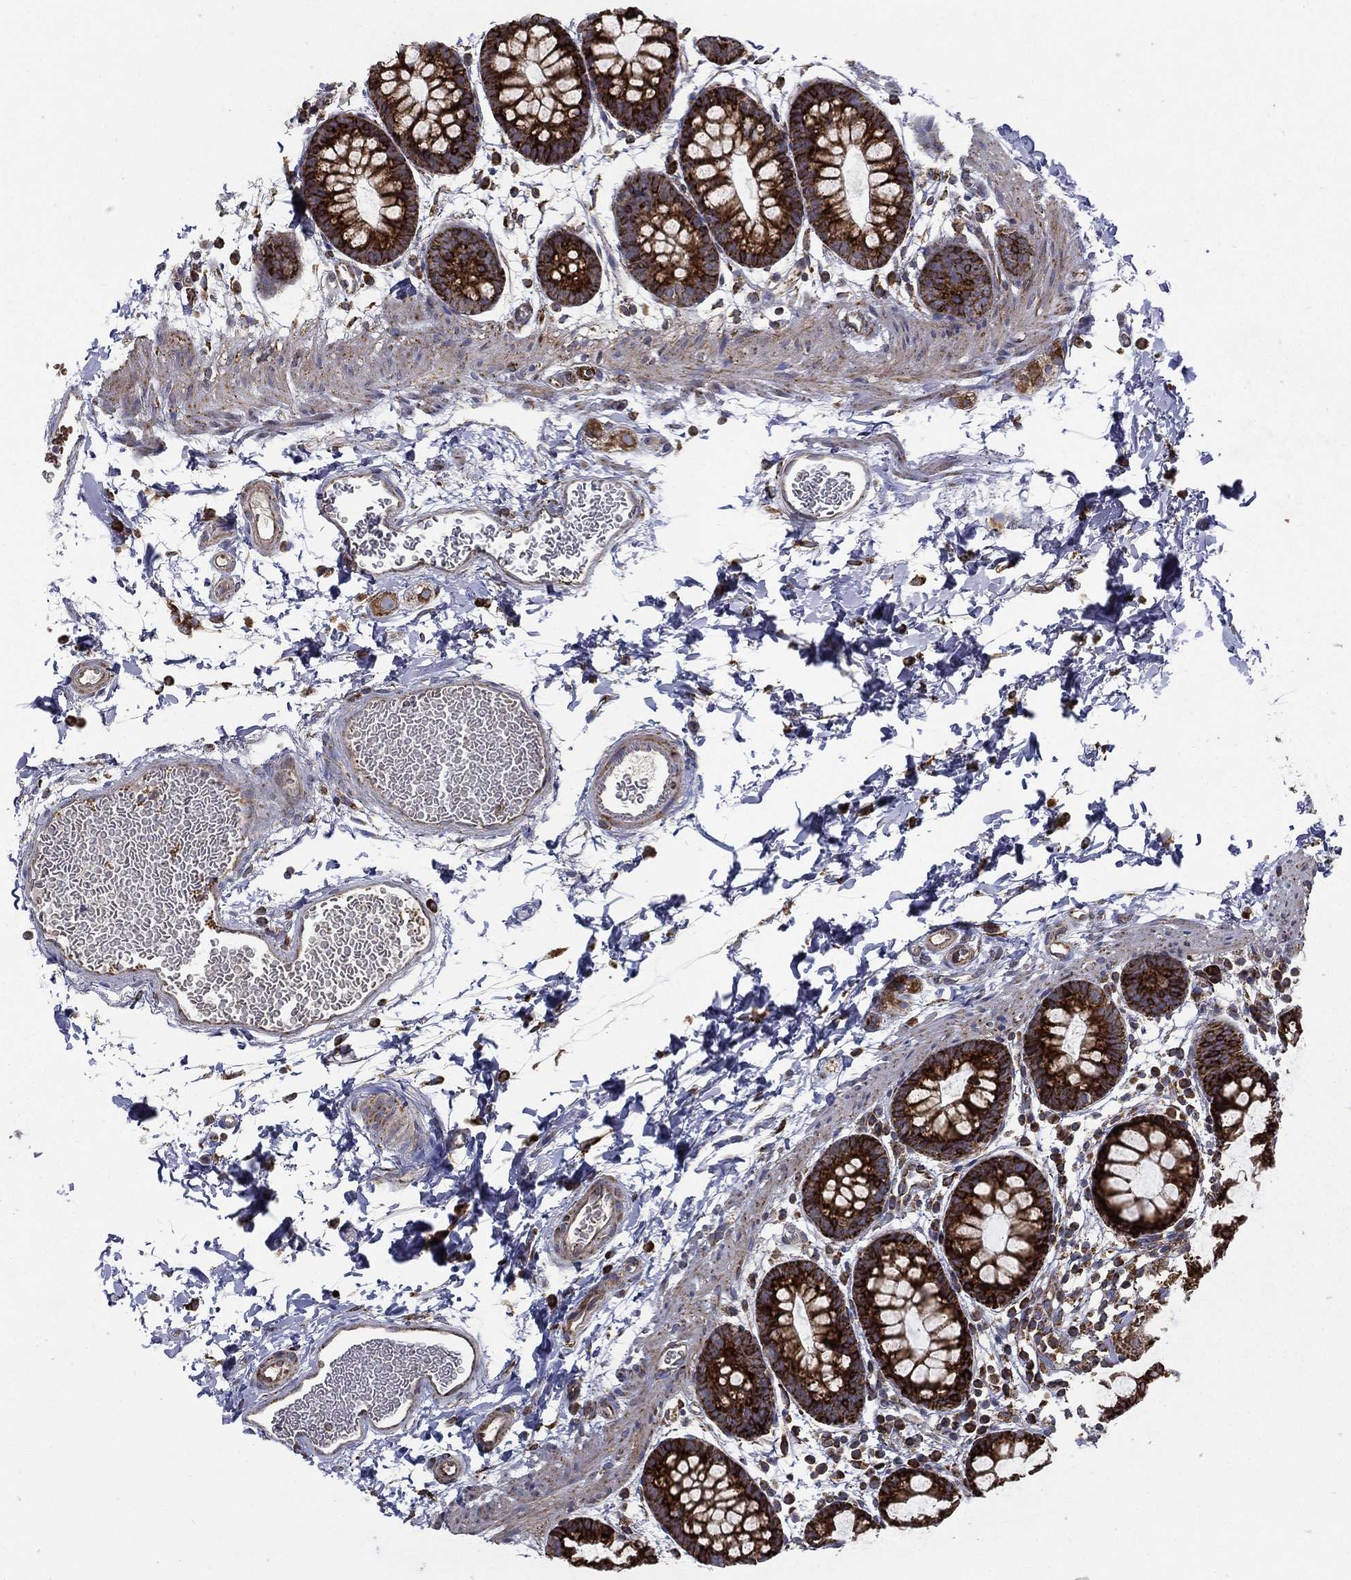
{"staining": {"intensity": "strong", "quantity": ">75%", "location": "cytoplasmic/membranous"}, "tissue": "rectum", "cell_type": "Glandular cells", "image_type": "normal", "snomed": [{"axis": "morphology", "description": "Normal tissue, NOS"}, {"axis": "topography", "description": "Rectum"}], "caption": "This is a photomicrograph of IHC staining of benign rectum, which shows strong staining in the cytoplasmic/membranous of glandular cells.", "gene": "MT", "patient": {"sex": "male", "age": 57}}